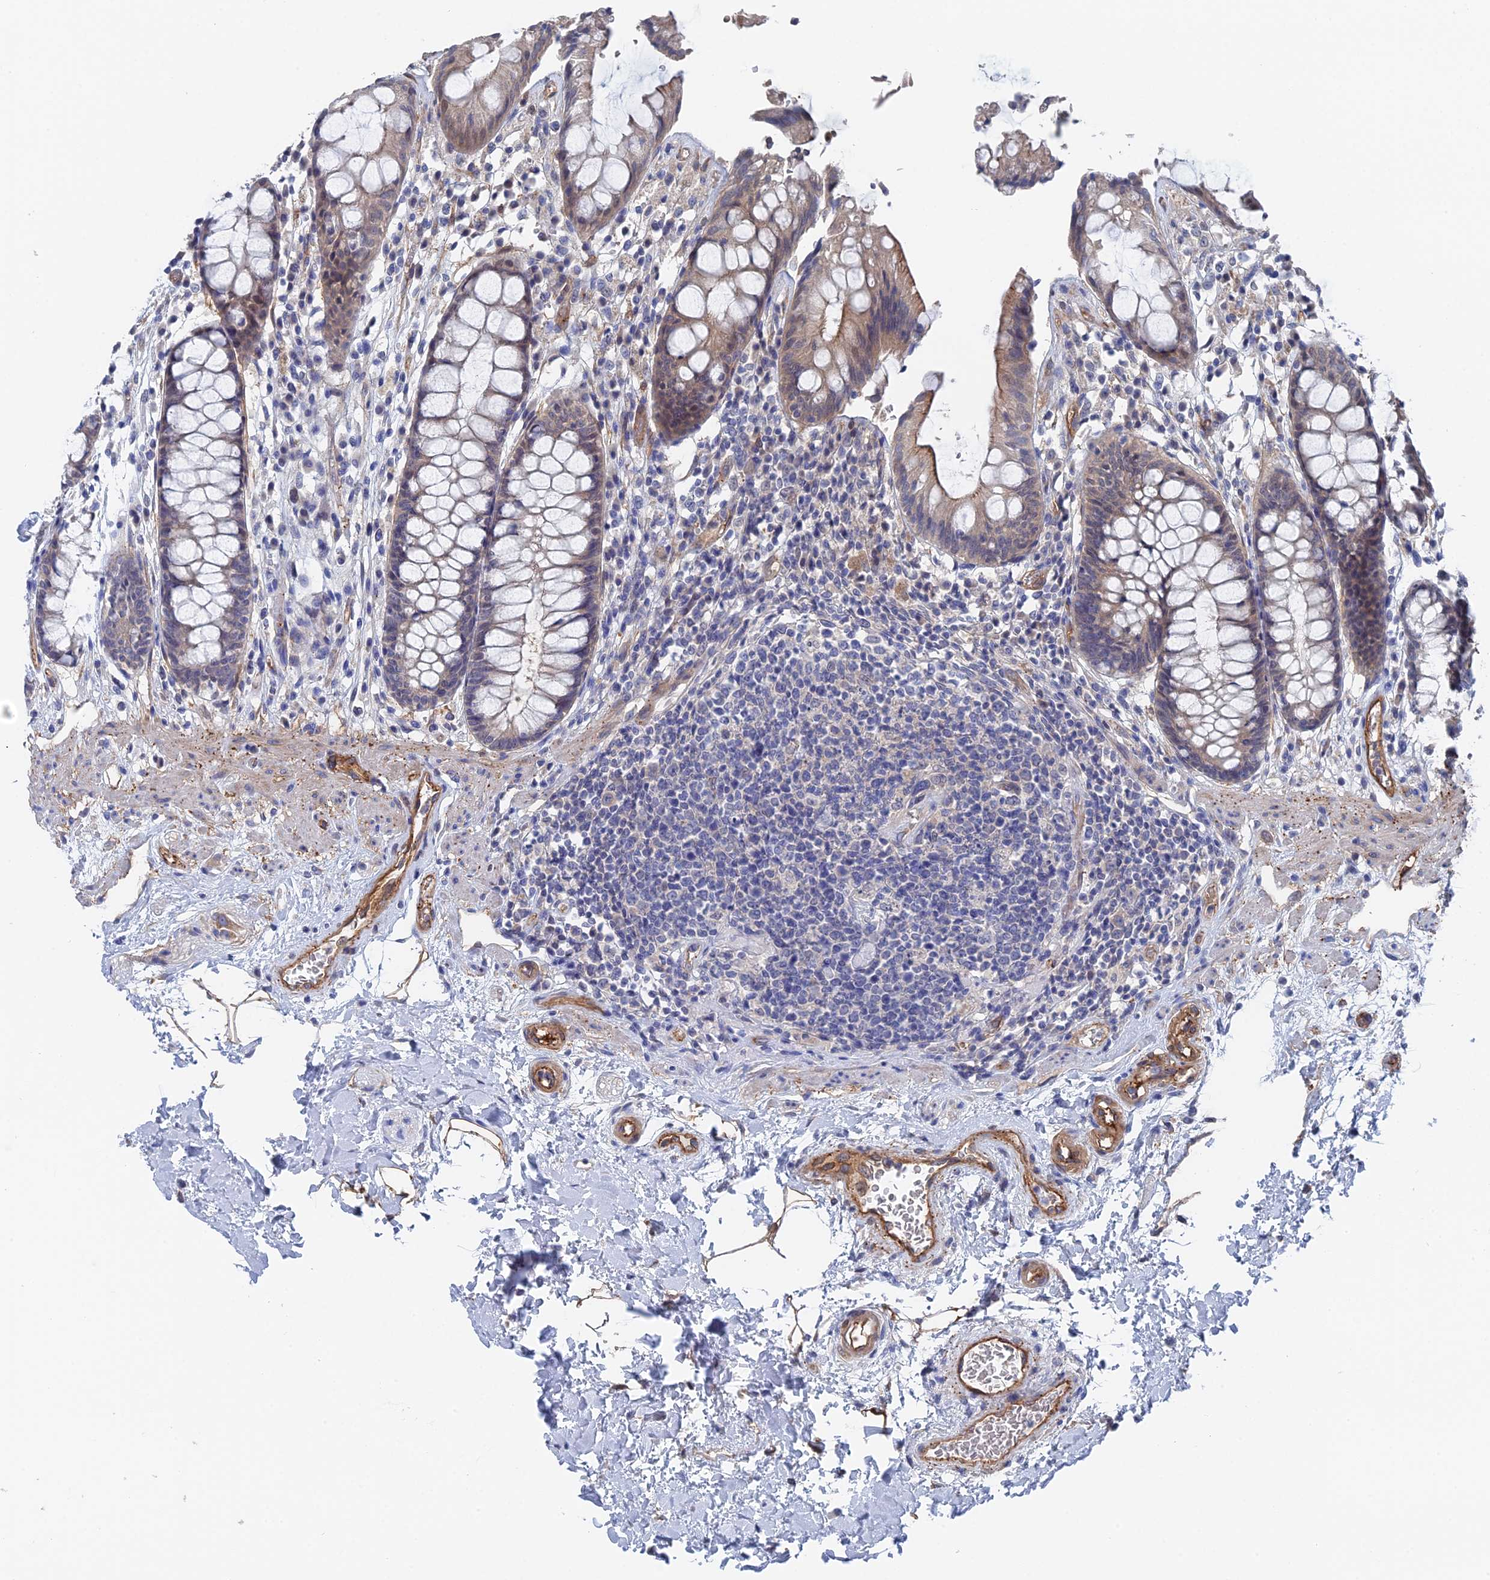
{"staining": {"intensity": "moderate", "quantity": "25%-75%", "location": "cytoplasmic/membranous"}, "tissue": "rectum", "cell_type": "Glandular cells", "image_type": "normal", "snomed": [{"axis": "morphology", "description": "Normal tissue, NOS"}, {"axis": "topography", "description": "Rectum"}], "caption": "A brown stain shows moderate cytoplasmic/membranous staining of a protein in glandular cells of unremarkable human rectum. (Stains: DAB in brown, nuclei in blue, Microscopy: brightfield microscopy at high magnification).", "gene": "MTHFSD", "patient": {"sex": "male", "age": 64}}